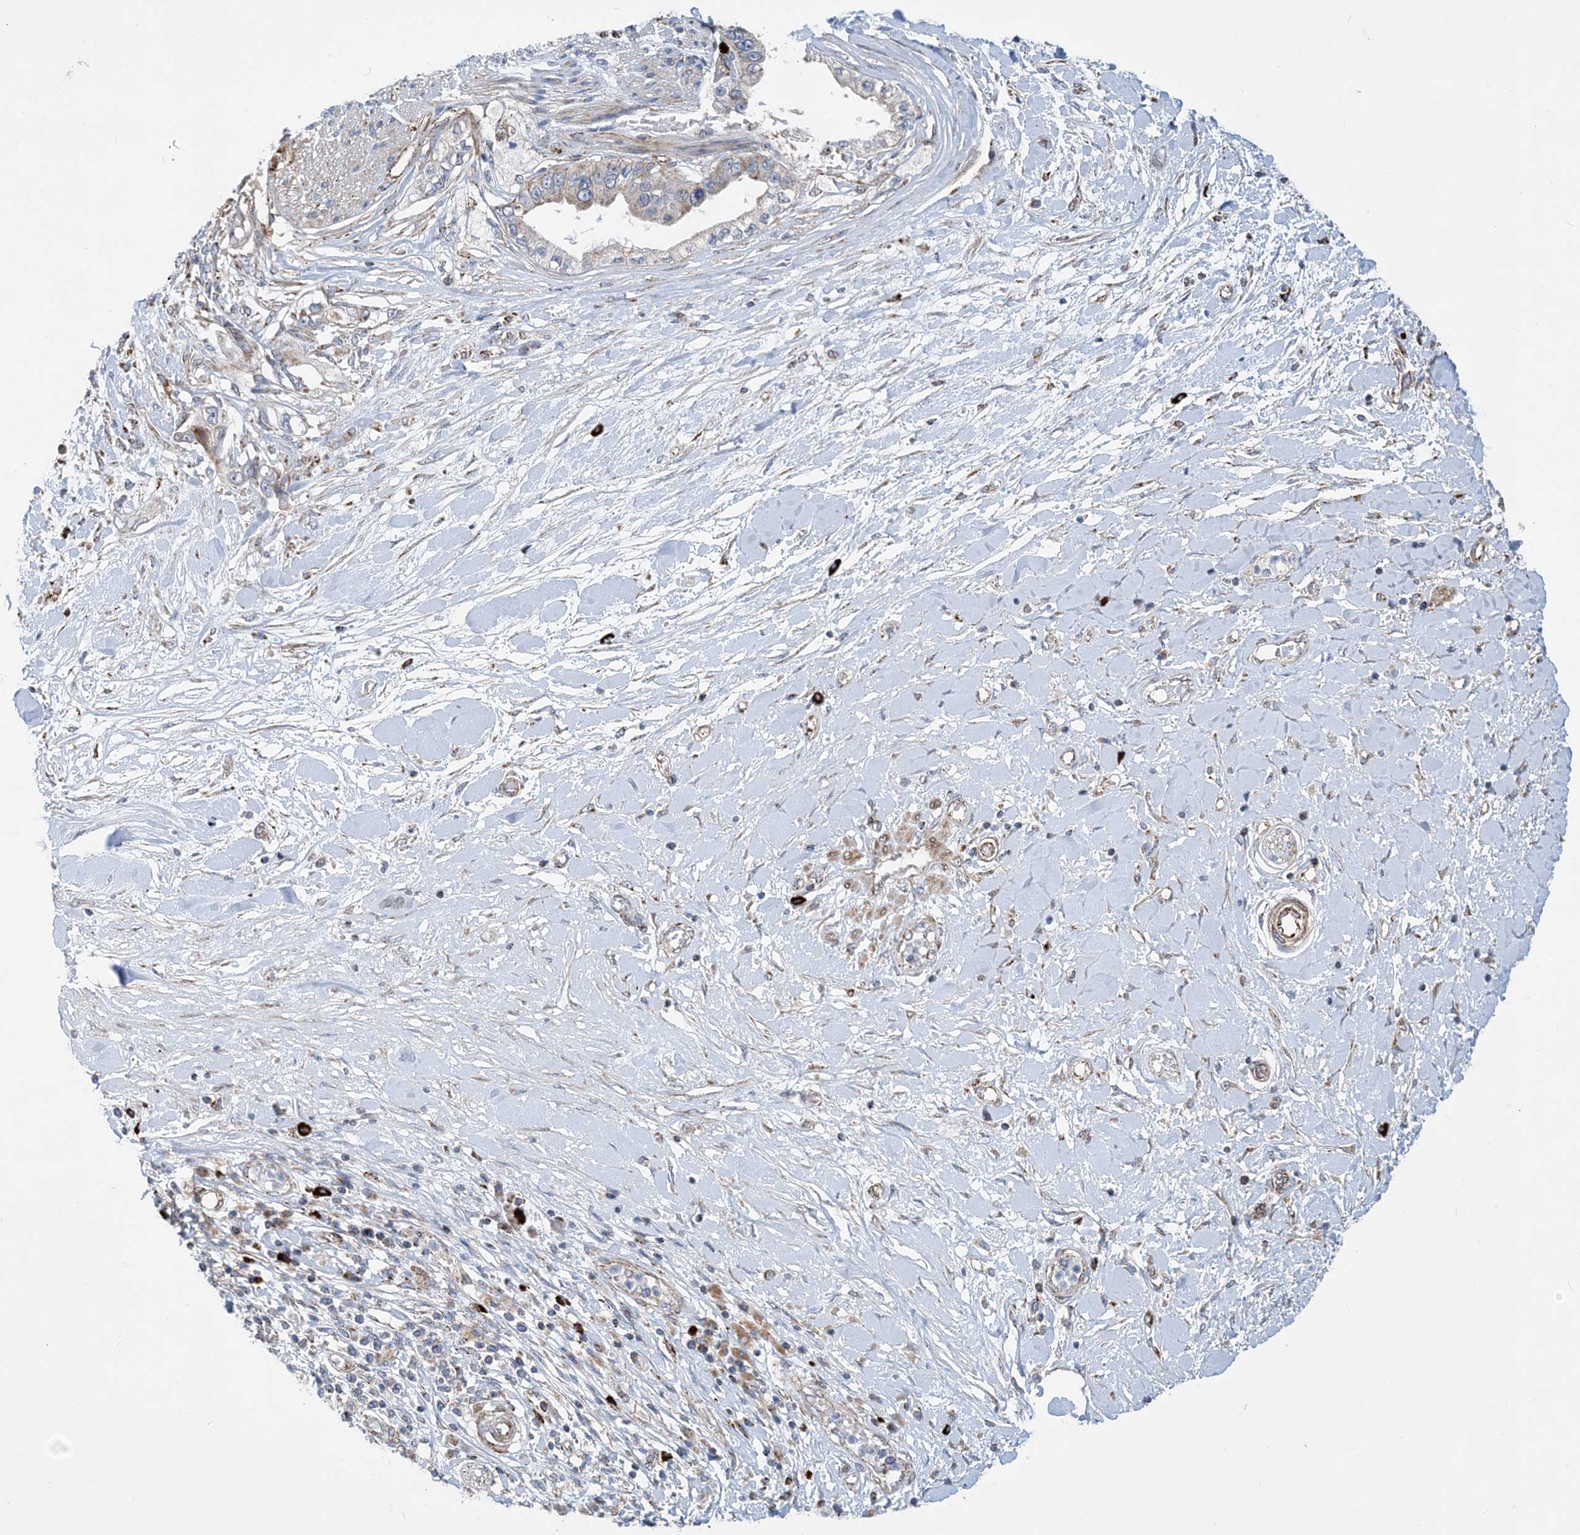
{"staining": {"intensity": "moderate", "quantity": "25%-75%", "location": "cytoplasmic/membranous"}, "tissue": "pancreatic cancer", "cell_type": "Tumor cells", "image_type": "cancer", "snomed": [{"axis": "morphology", "description": "Inflammation, NOS"}, {"axis": "morphology", "description": "Adenocarcinoma, NOS"}, {"axis": "topography", "description": "Pancreas"}], "caption": "Immunohistochemical staining of pancreatic cancer reveals moderate cytoplasmic/membranous protein staining in about 25%-75% of tumor cells.", "gene": "PCDHGA1", "patient": {"sex": "female", "age": 56}}